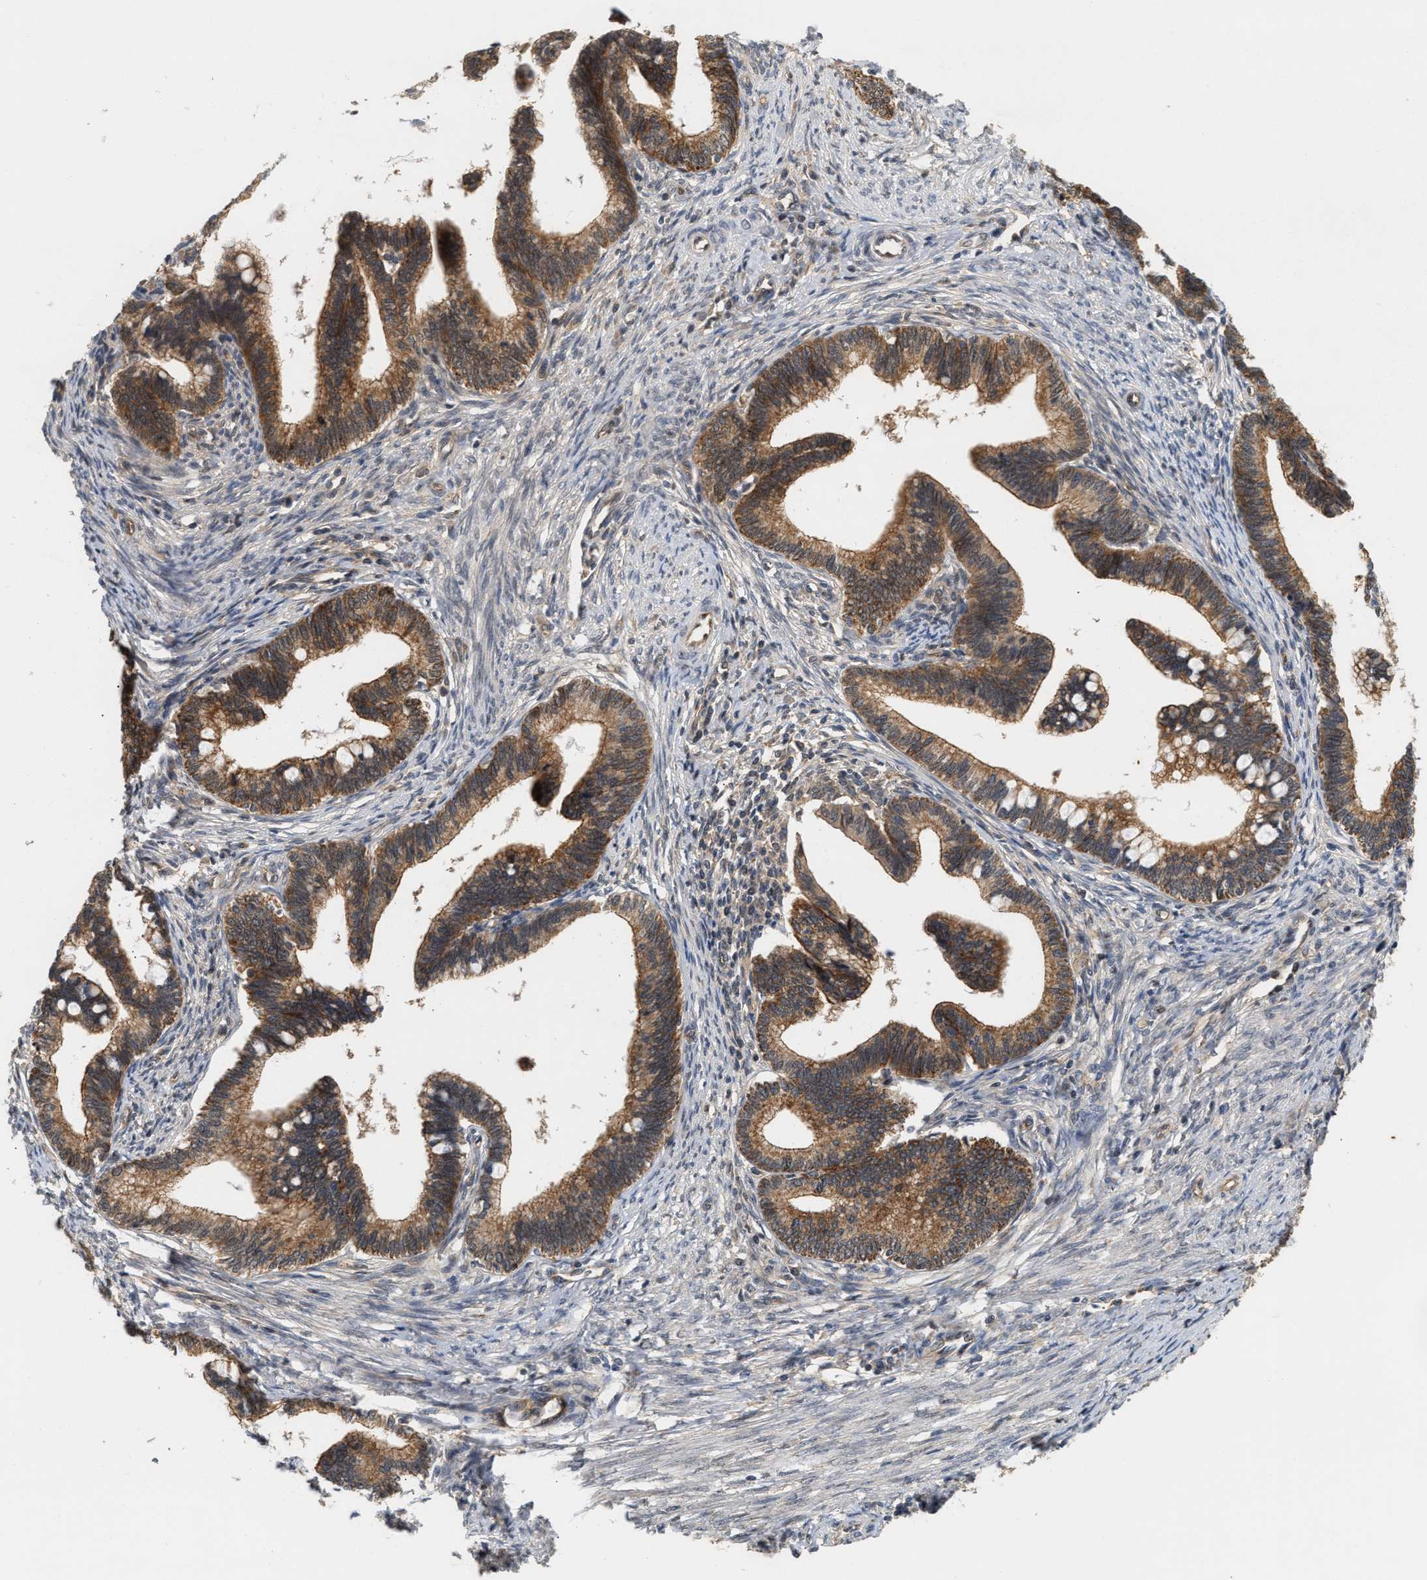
{"staining": {"intensity": "moderate", "quantity": ">75%", "location": "cytoplasmic/membranous"}, "tissue": "cervical cancer", "cell_type": "Tumor cells", "image_type": "cancer", "snomed": [{"axis": "morphology", "description": "Adenocarcinoma, NOS"}, {"axis": "topography", "description": "Cervix"}], "caption": "Protein staining of cervical cancer tissue shows moderate cytoplasmic/membranous positivity in about >75% of tumor cells. (brown staining indicates protein expression, while blue staining denotes nuclei).", "gene": "ABHD5", "patient": {"sex": "female", "age": 36}}